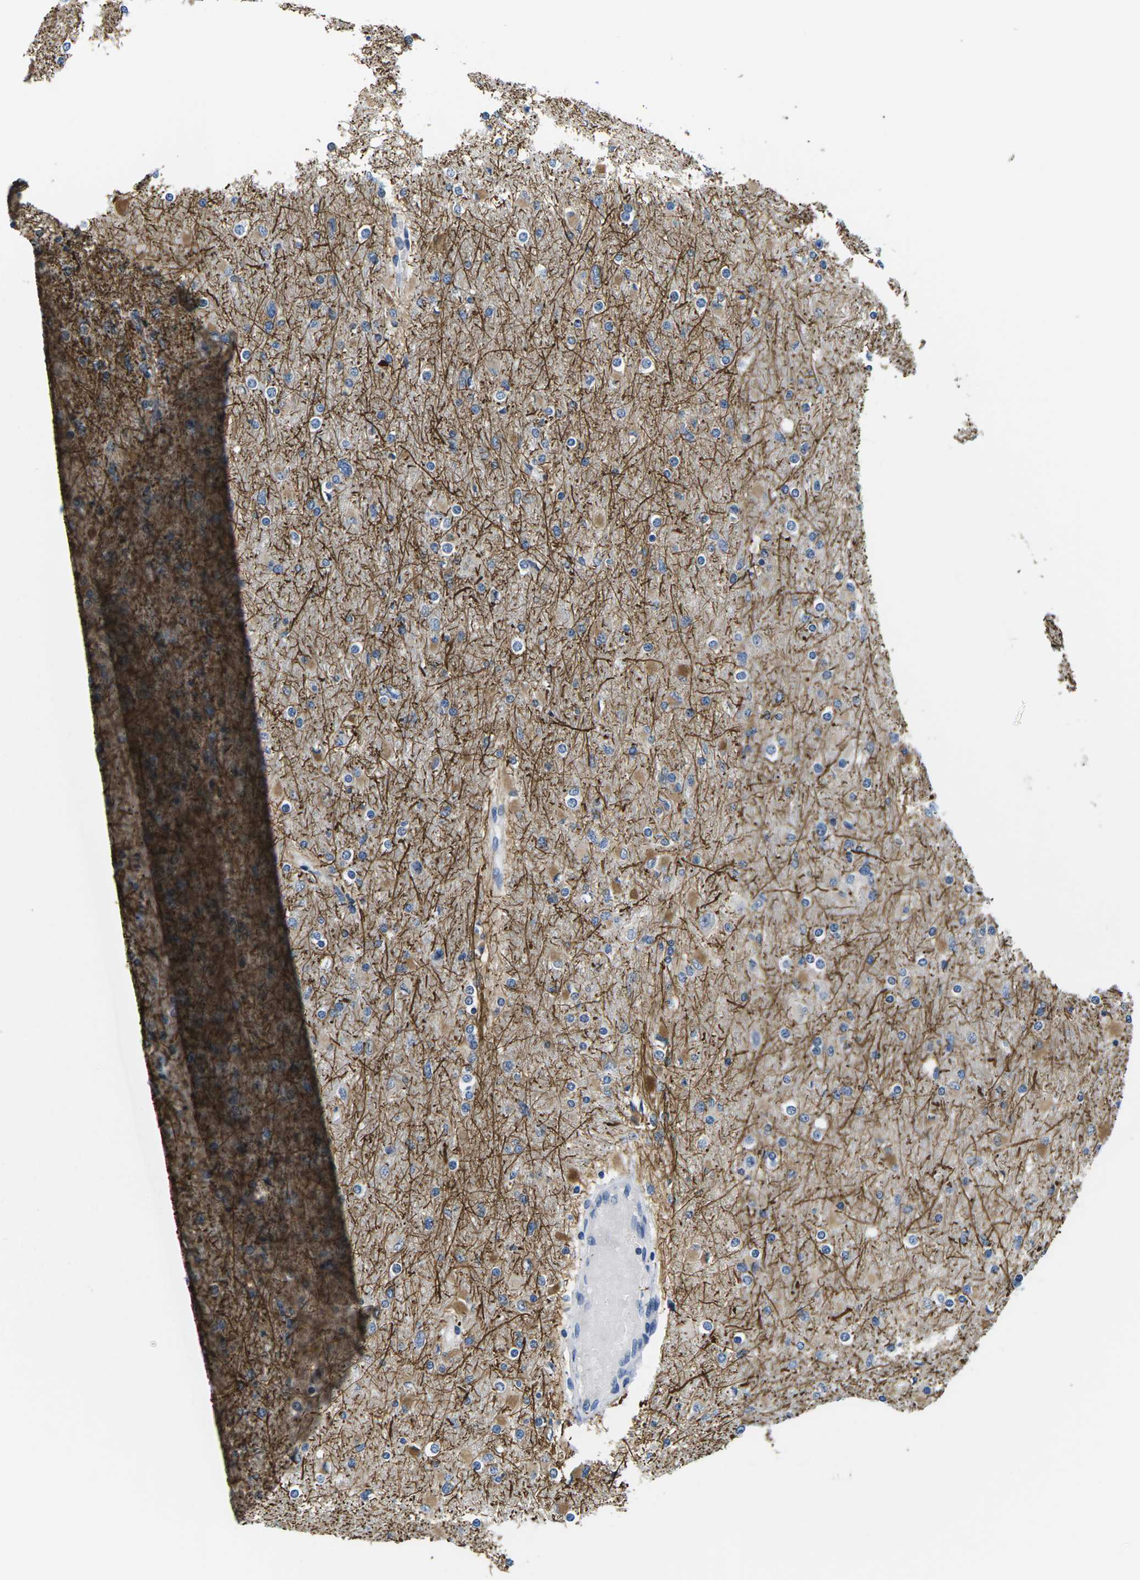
{"staining": {"intensity": "strong", "quantity": "25%-75%", "location": "cytoplasmic/membranous"}, "tissue": "glioma", "cell_type": "Tumor cells", "image_type": "cancer", "snomed": [{"axis": "morphology", "description": "Glioma, malignant, High grade"}, {"axis": "topography", "description": "Cerebral cortex"}], "caption": "Malignant high-grade glioma stained with a brown dye shows strong cytoplasmic/membranous positive expression in about 25%-75% of tumor cells.", "gene": "TSPAN2", "patient": {"sex": "female", "age": 36}}